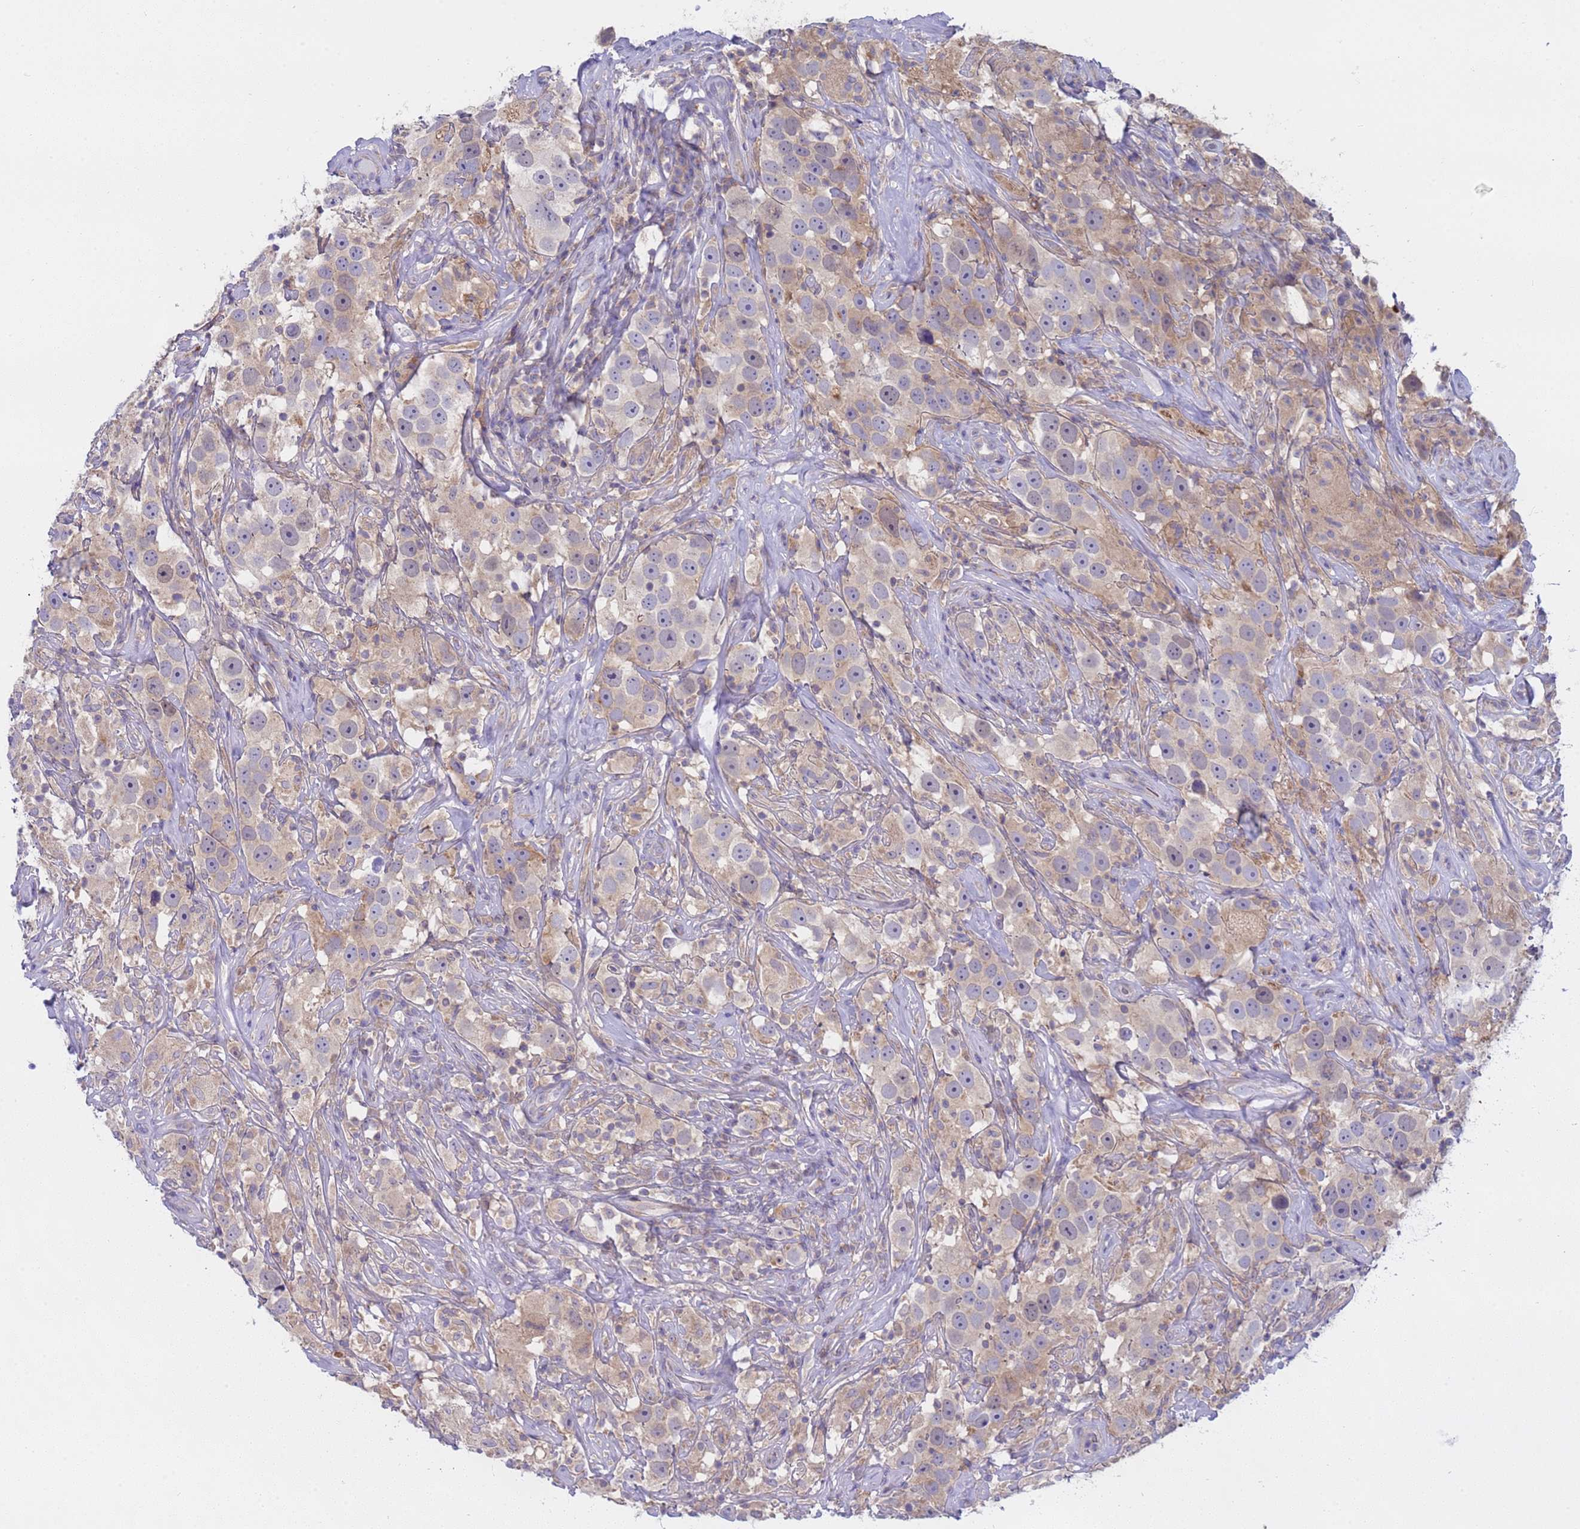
{"staining": {"intensity": "weak", "quantity": "25%-75%", "location": "cytoplasmic/membranous"}, "tissue": "testis cancer", "cell_type": "Tumor cells", "image_type": "cancer", "snomed": [{"axis": "morphology", "description": "Seminoma, NOS"}, {"axis": "topography", "description": "Testis"}], "caption": "Protein expression analysis of human testis cancer reveals weak cytoplasmic/membranous staining in about 25%-75% of tumor cells.", "gene": "CAPN7", "patient": {"sex": "male", "age": 49}}